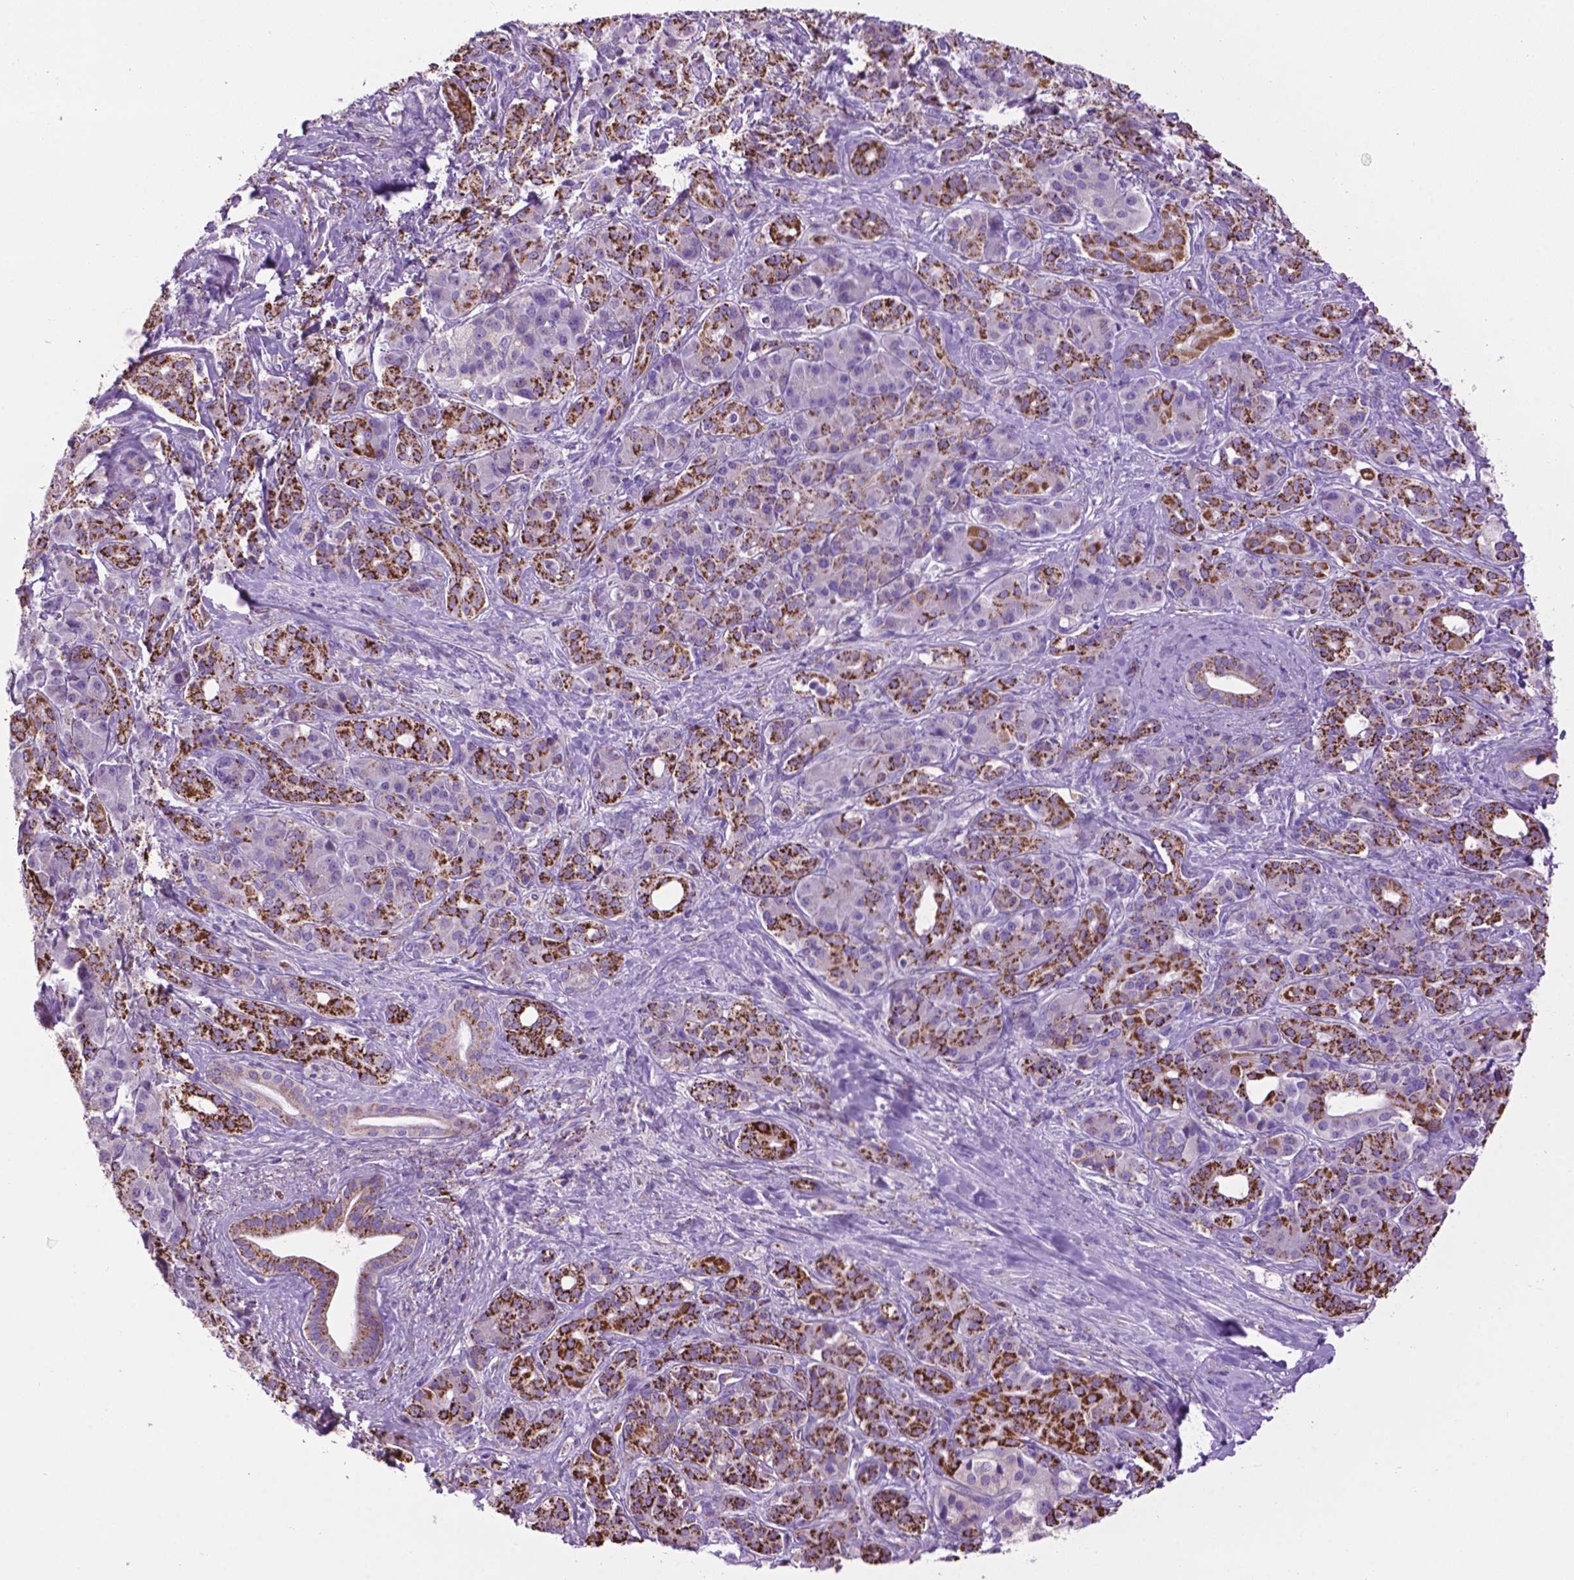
{"staining": {"intensity": "moderate", "quantity": "<25%", "location": "cytoplasmic/membranous"}, "tissue": "pancreatic cancer", "cell_type": "Tumor cells", "image_type": "cancer", "snomed": [{"axis": "morphology", "description": "Normal tissue, NOS"}, {"axis": "morphology", "description": "Inflammation, NOS"}, {"axis": "morphology", "description": "Adenocarcinoma, NOS"}, {"axis": "topography", "description": "Pancreas"}], "caption": "Tumor cells exhibit low levels of moderate cytoplasmic/membranous positivity in approximately <25% of cells in human pancreatic cancer (adenocarcinoma).", "gene": "TMEM132E", "patient": {"sex": "male", "age": 57}}